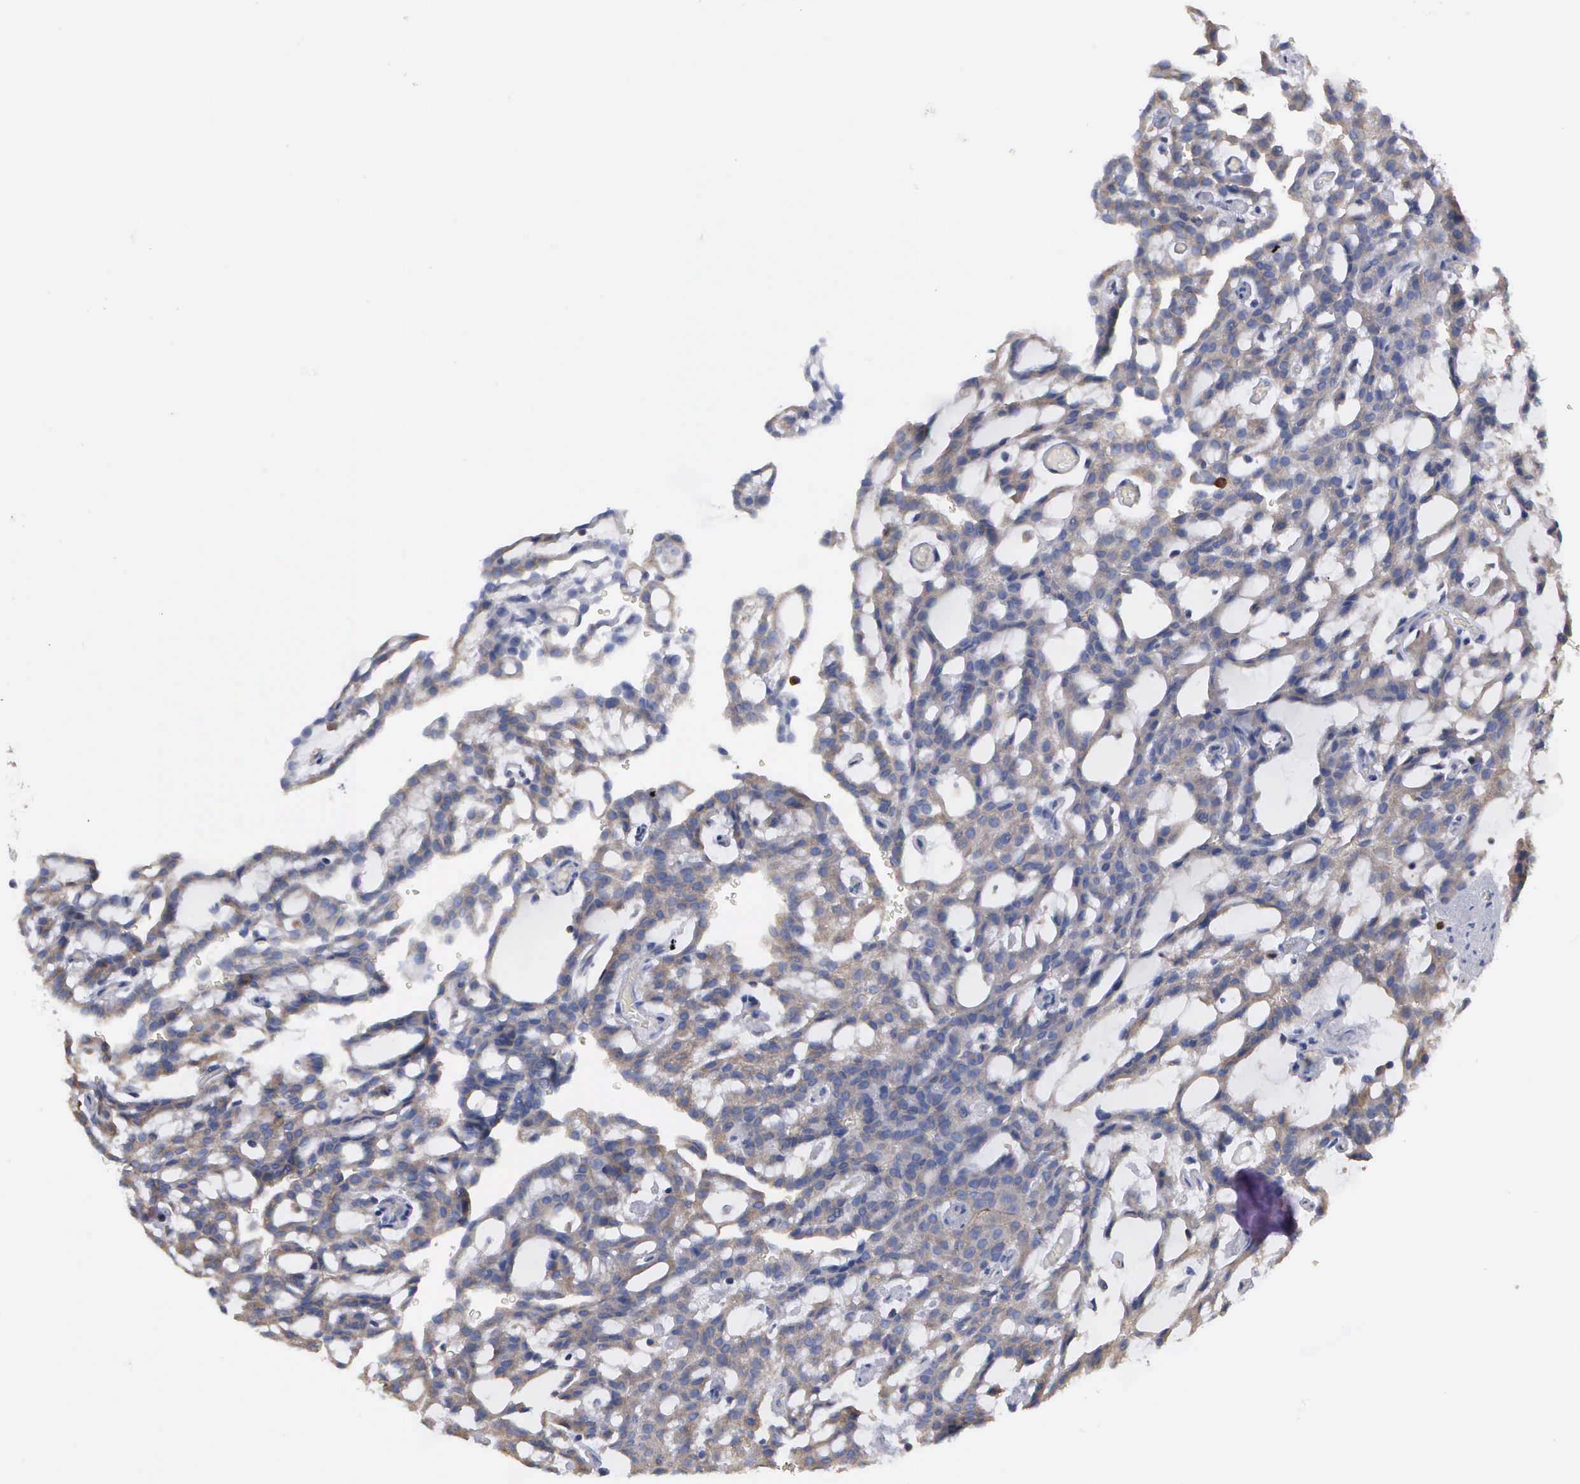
{"staining": {"intensity": "negative", "quantity": "none", "location": "none"}, "tissue": "renal cancer", "cell_type": "Tumor cells", "image_type": "cancer", "snomed": [{"axis": "morphology", "description": "Adenocarcinoma, NOS"}, {"axis": "topography", "description": "Kidney"}], "caption": "High power microscopy image of an immunohistochemistry (IHC) histopathology image of renal cancer, revealing no significant positivity in tumor cells. (Stains: DAB immunohistochemistry (IHC) with hematoxylin counter stain, Microscopy: brightfield microscopy at high magnification).", "gene": "G6PD", "patient": {"sex": "male", "age": 63}}